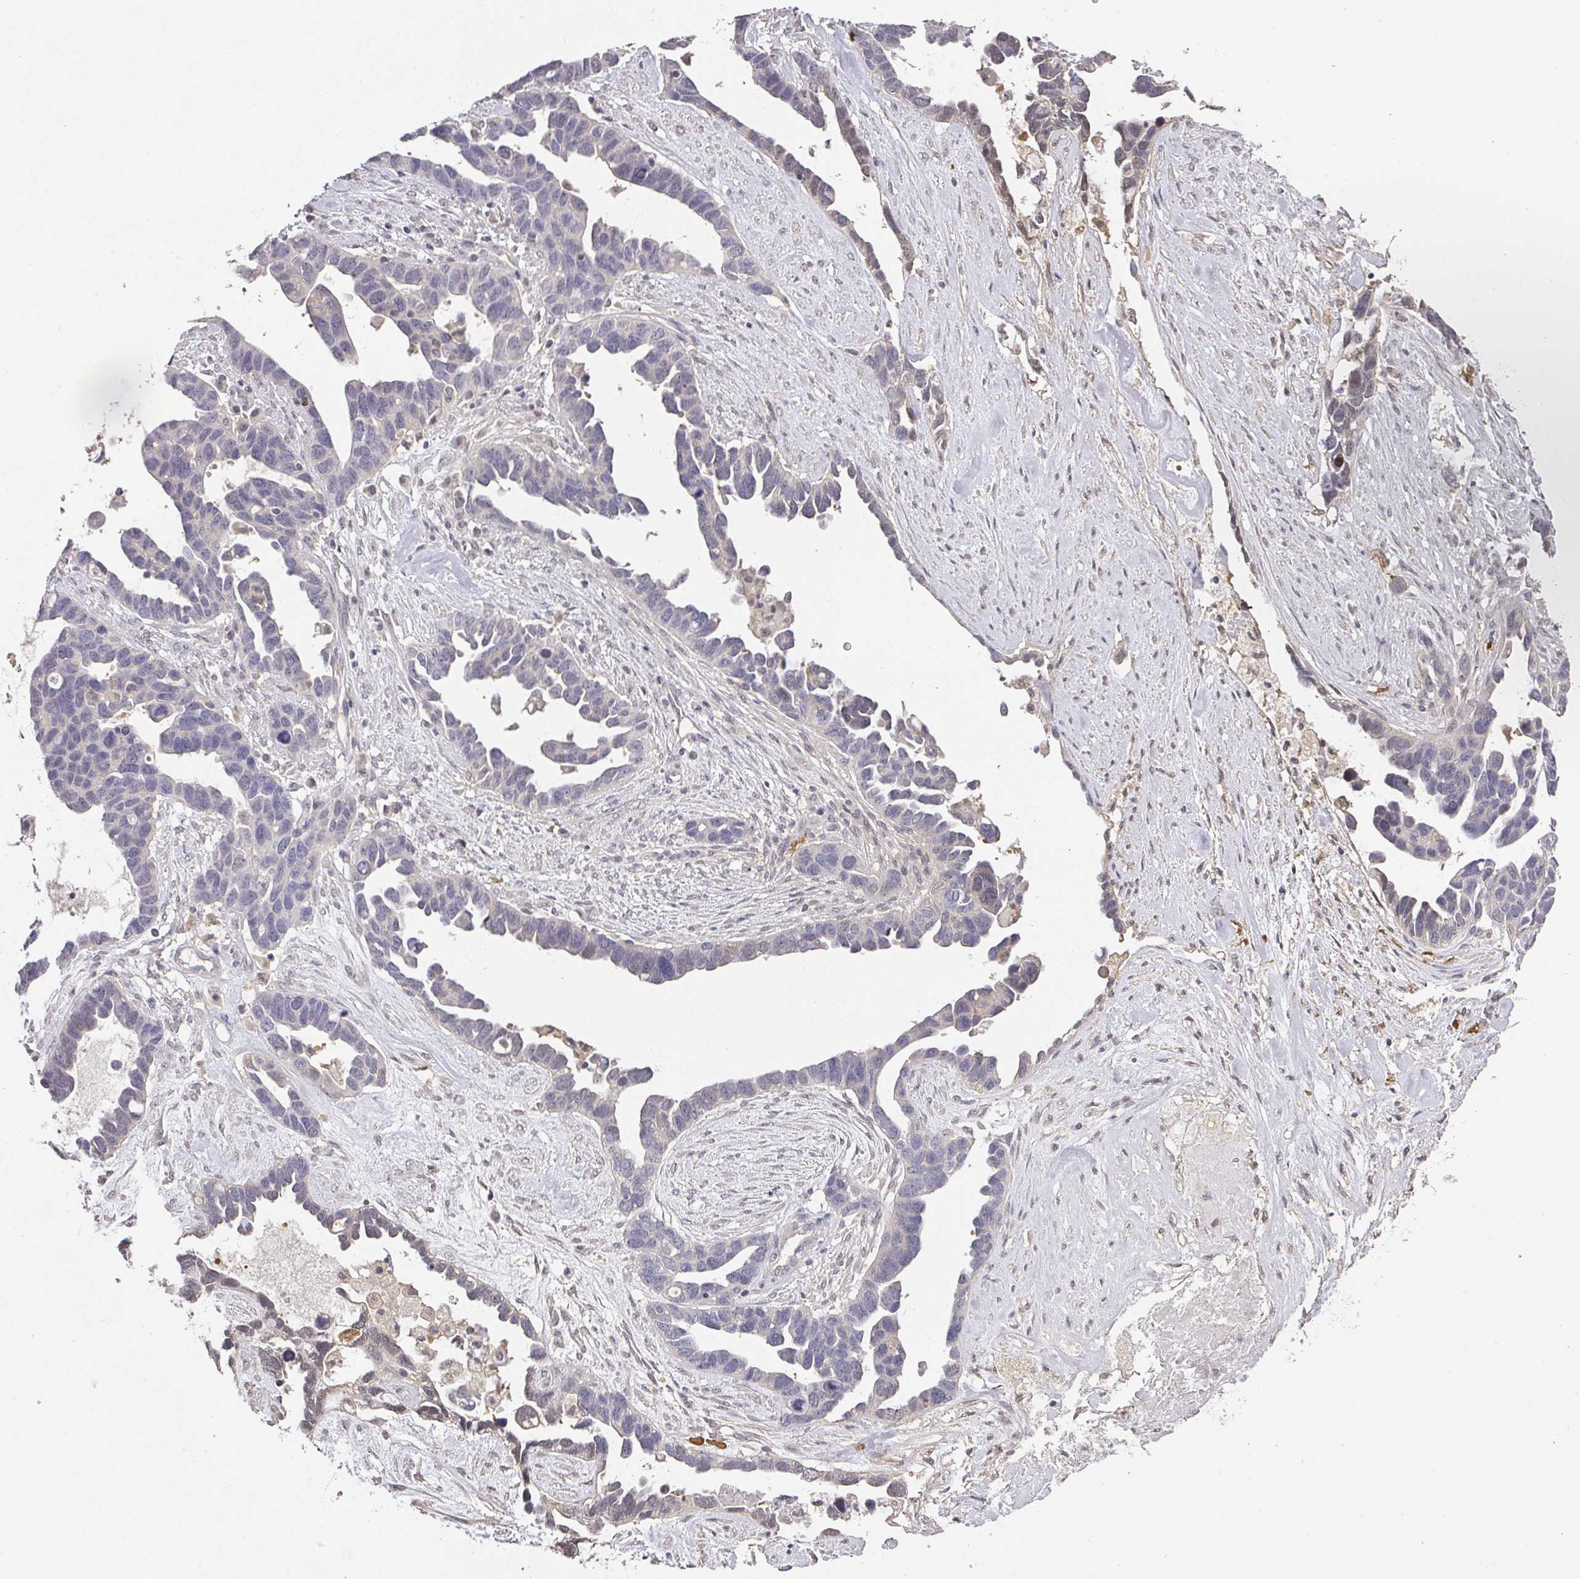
{"staining": {"intensity": "negative", "quantity": "none", "location": "none"}, "tissue": "ovarian cancer", "cell_type": "Tumor cells", "image_type": "cancer", "snomed": [{"axis": "morphology", "description": "Cystadenocarcinoma, serous, NOS"}, {"axis": "topography", "description": "Ovary"}], "caption": "This is an immunohistochemistry (IHC) micrograph of serous cystadenocarcinoma (ovarian). There is no expression in tumor cells.", "gene": "FOXN4", "patient": {"sex": "female", "age": 54}}